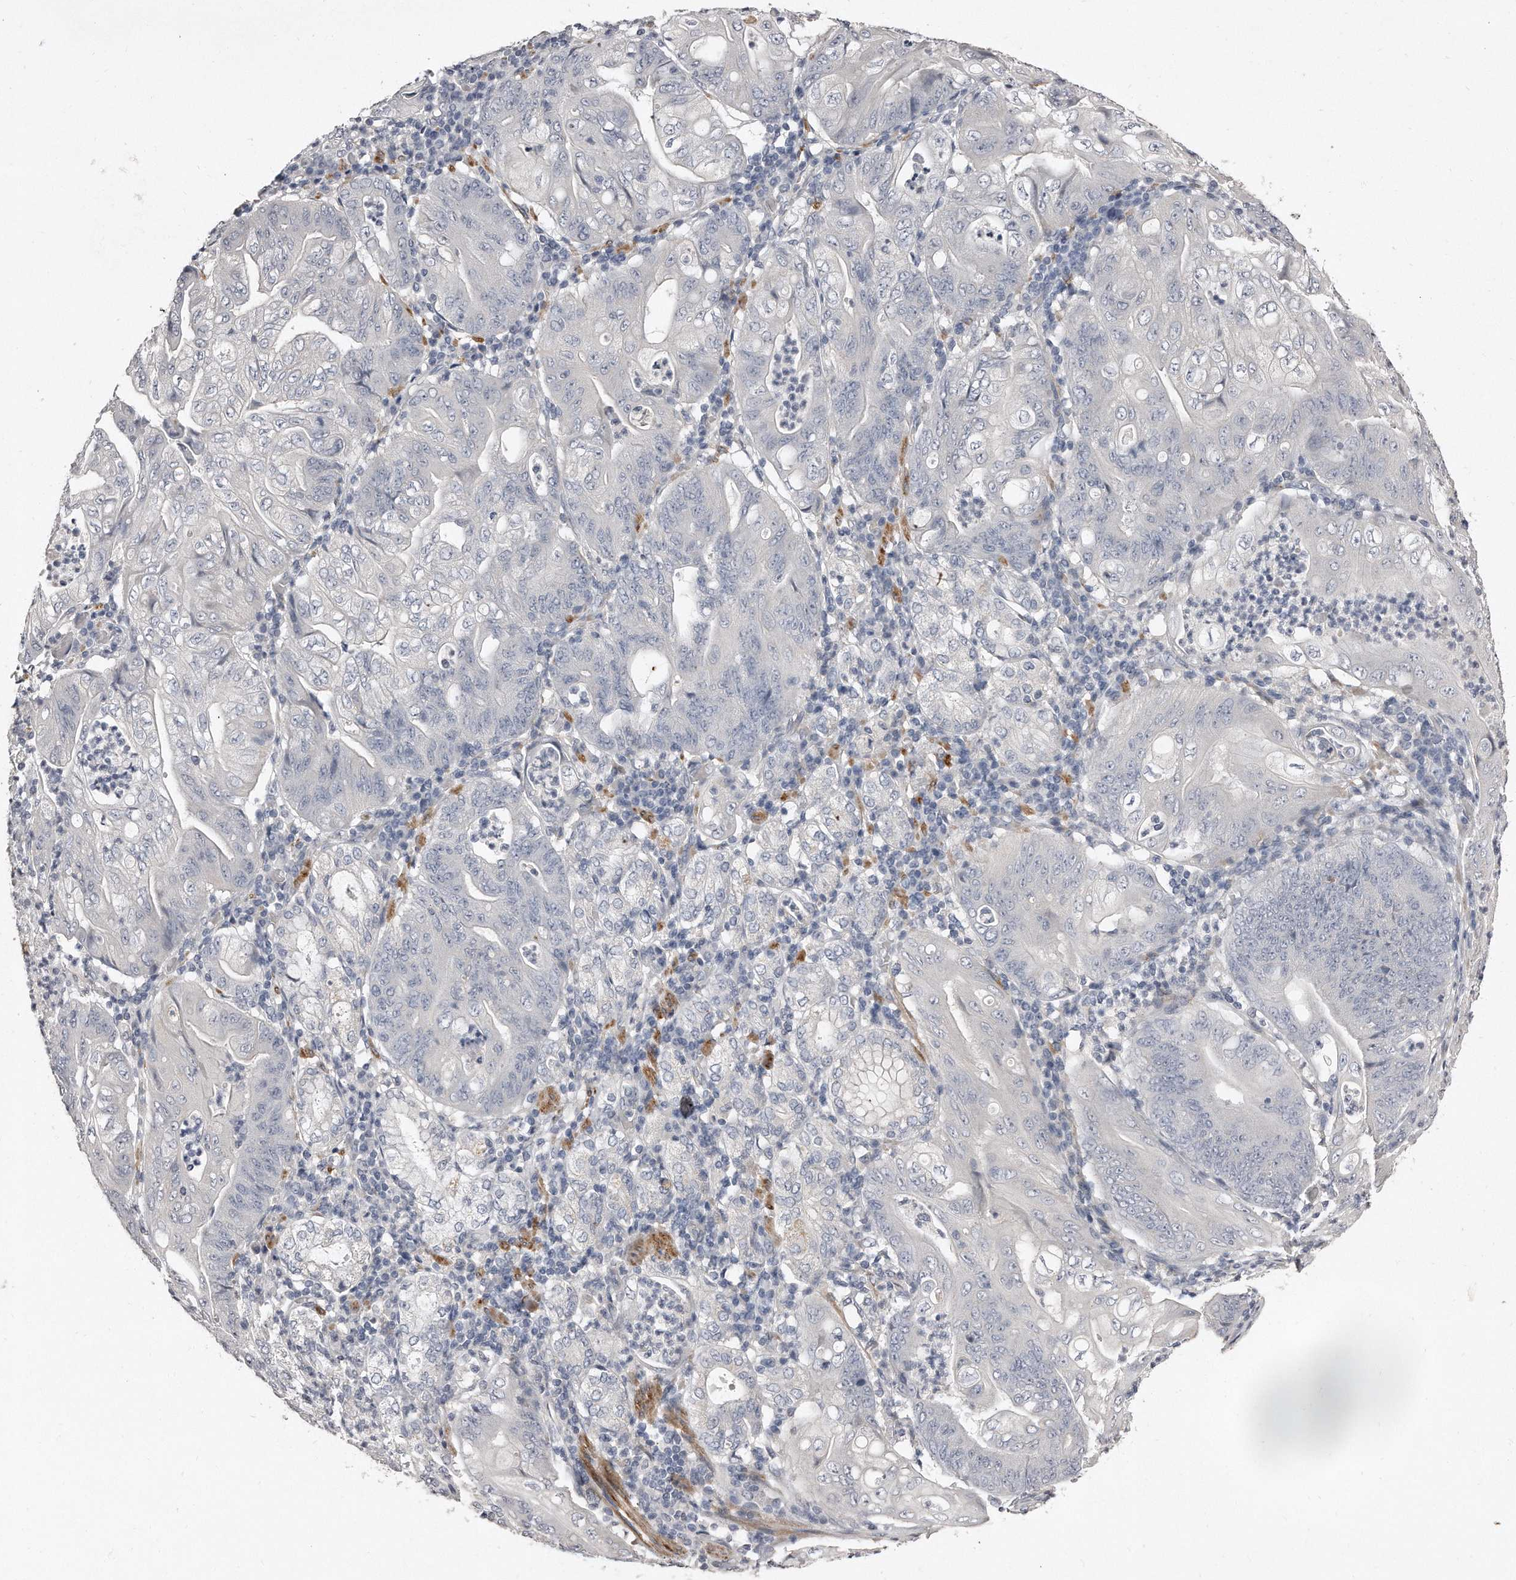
{"staining": {"intensity": "negative", "quantity": "none", "location": "none"}, "tissue": "stomach cancer", "cell_type": "Tumor cells", "image_type": "cancer", "snomed": [{"axis": "morphology", "description": "Adenocarcinoma, NOS"}, {"axis": "topography", "description": "Stomach"}], "caption": "High magnification brightfield microscopy of adenocarcinoma (stomach) stained with DAB (brown) and counterstained with hematoxylin (blue): tumor cells show no significant staining.", "gene": "LMOD1", "patient": {"sex": "female", "age": 73}}